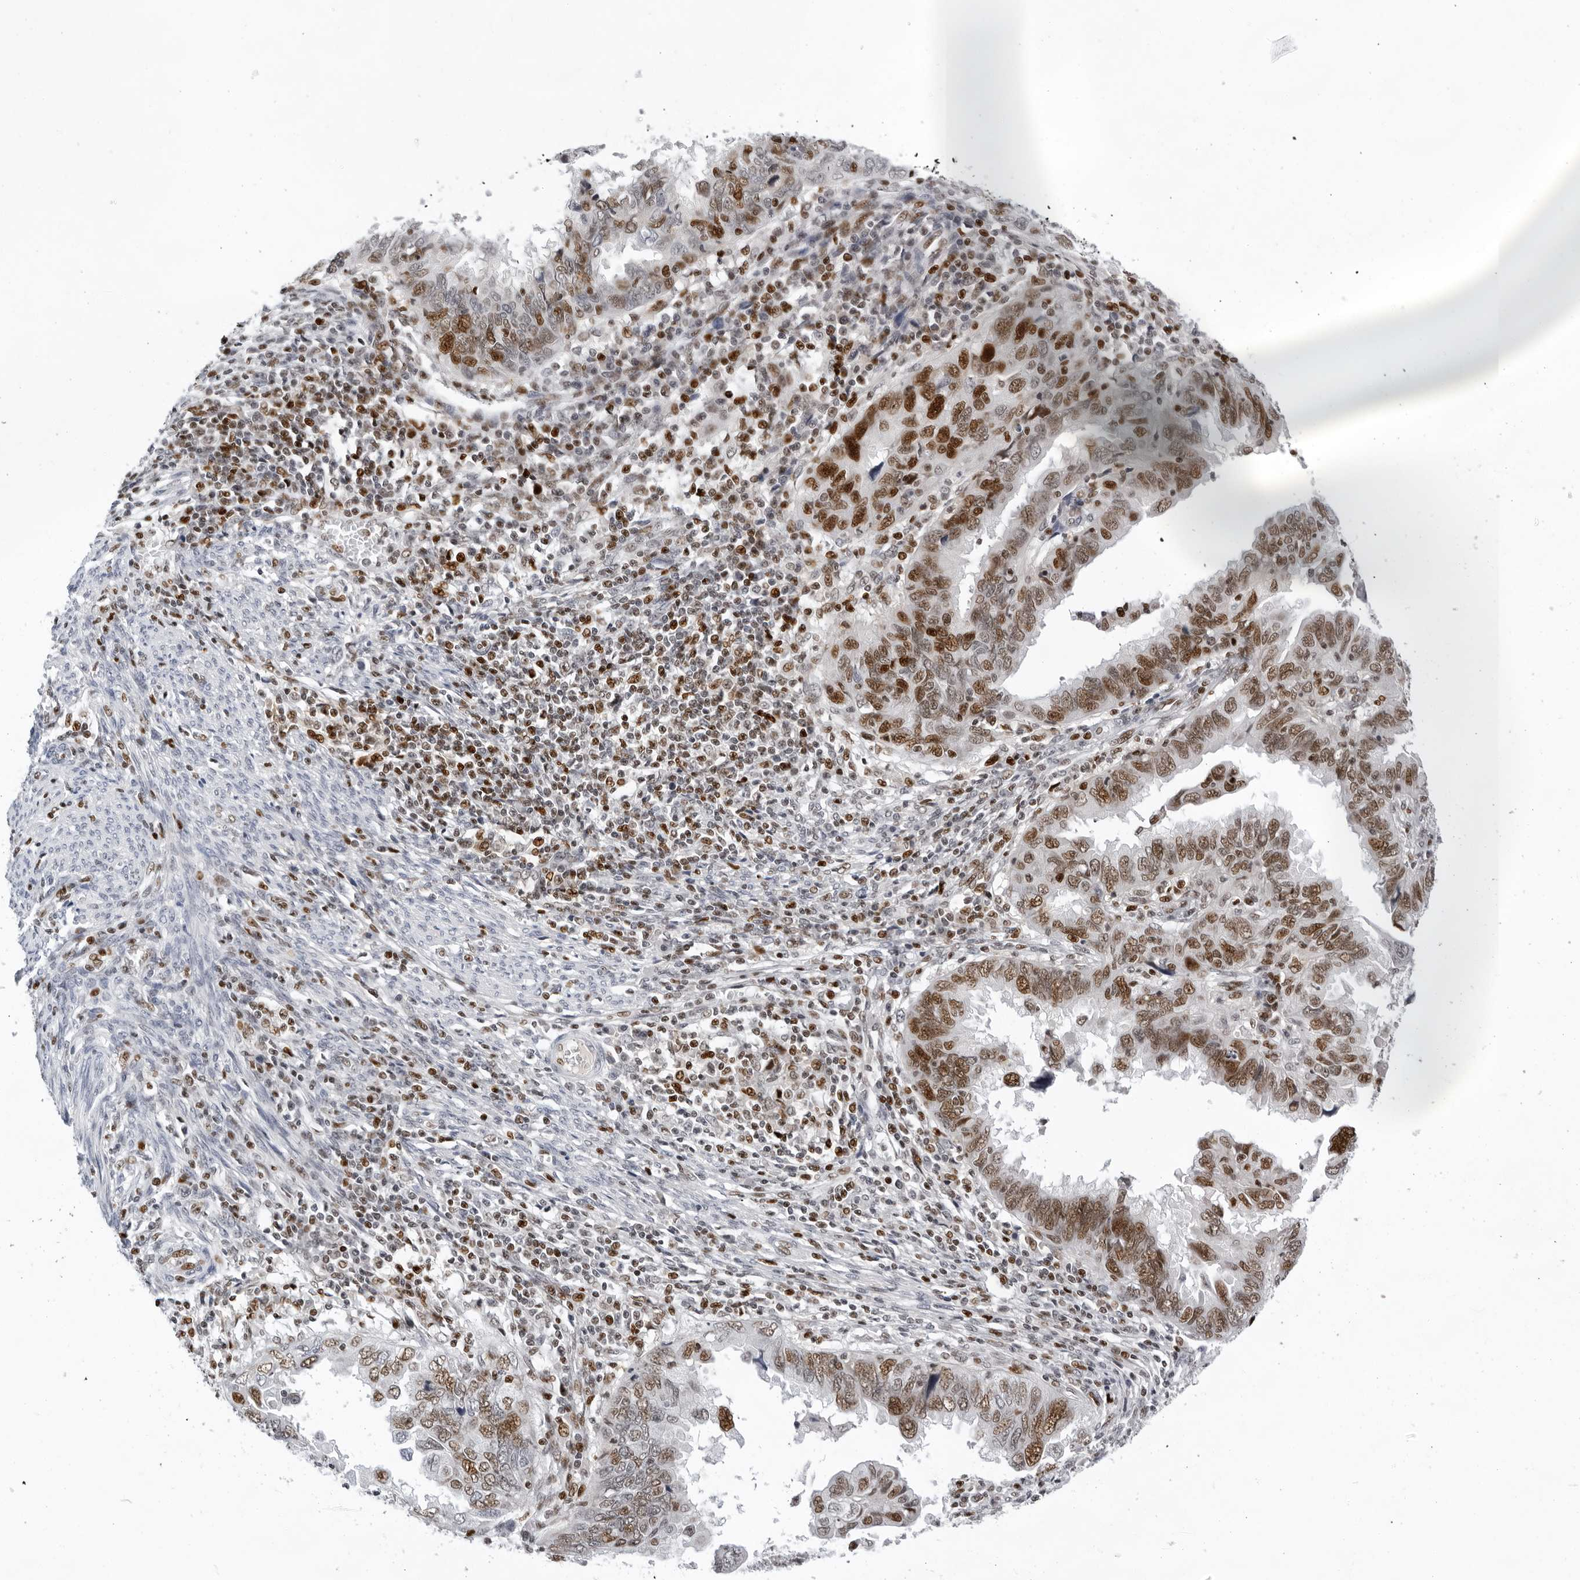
{"staining": {"intensity": "strong", "quantity": "25%-75%", "location": "nuclear"}, "tissue": "endometrial cancer", "cell_type": "Tumor cells", "image_type": "cancer", "snomed": [{"axis": "morphology", "description": "Adenocarcinoma, NOS"}, {"axis": "topography", "description": "Uterus"}], "caption": "Approximately 25%-75% of tumor cells in human endometrial cancer display strong nuclear protein expression as visualized by brown immunohistochemical staining.", "gene": "OGG1", "patient": {"sex": "female", "age": 77}}